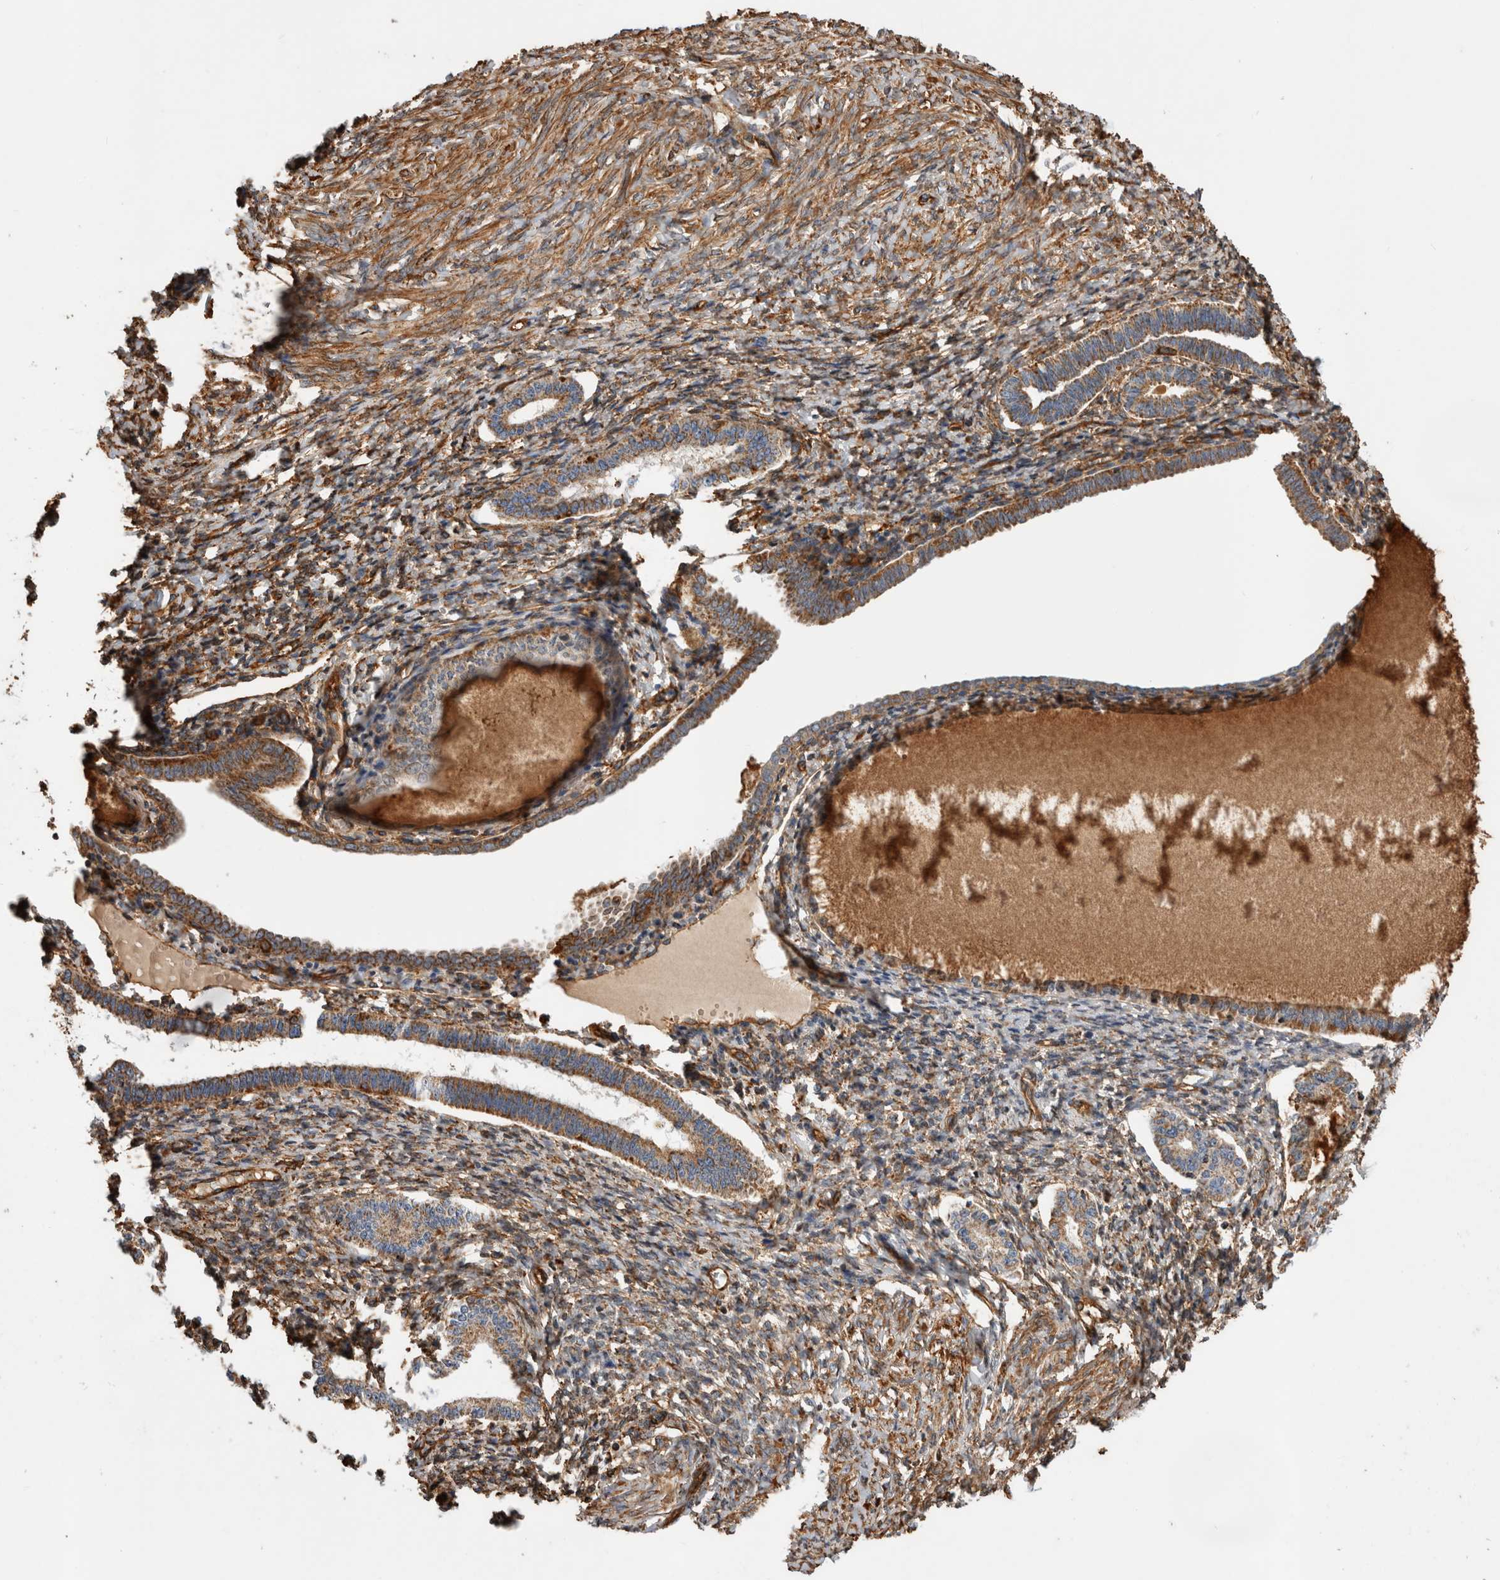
{"staining": {"intensity": "moderate", "quantity": "25%-75%", "location": "cytoplasmic/membranous"}, "tissue": "endometrium", "cell_type": "Cells in endometrial stroma", "image_type": "normal", "snomed": [{"axis": "morphology", "description": "Normal tissue, NOS"}, {"axis": "topography", "description": "Endometrium"}], "caption": "Moderate cytoplasmic/membranous positivity is appreciated in approximately 25%-75% of cells in endometrial stroma in normal endometrium.", "gene": "ZNF397", "patient": {"sex": "female", "age": 77}}